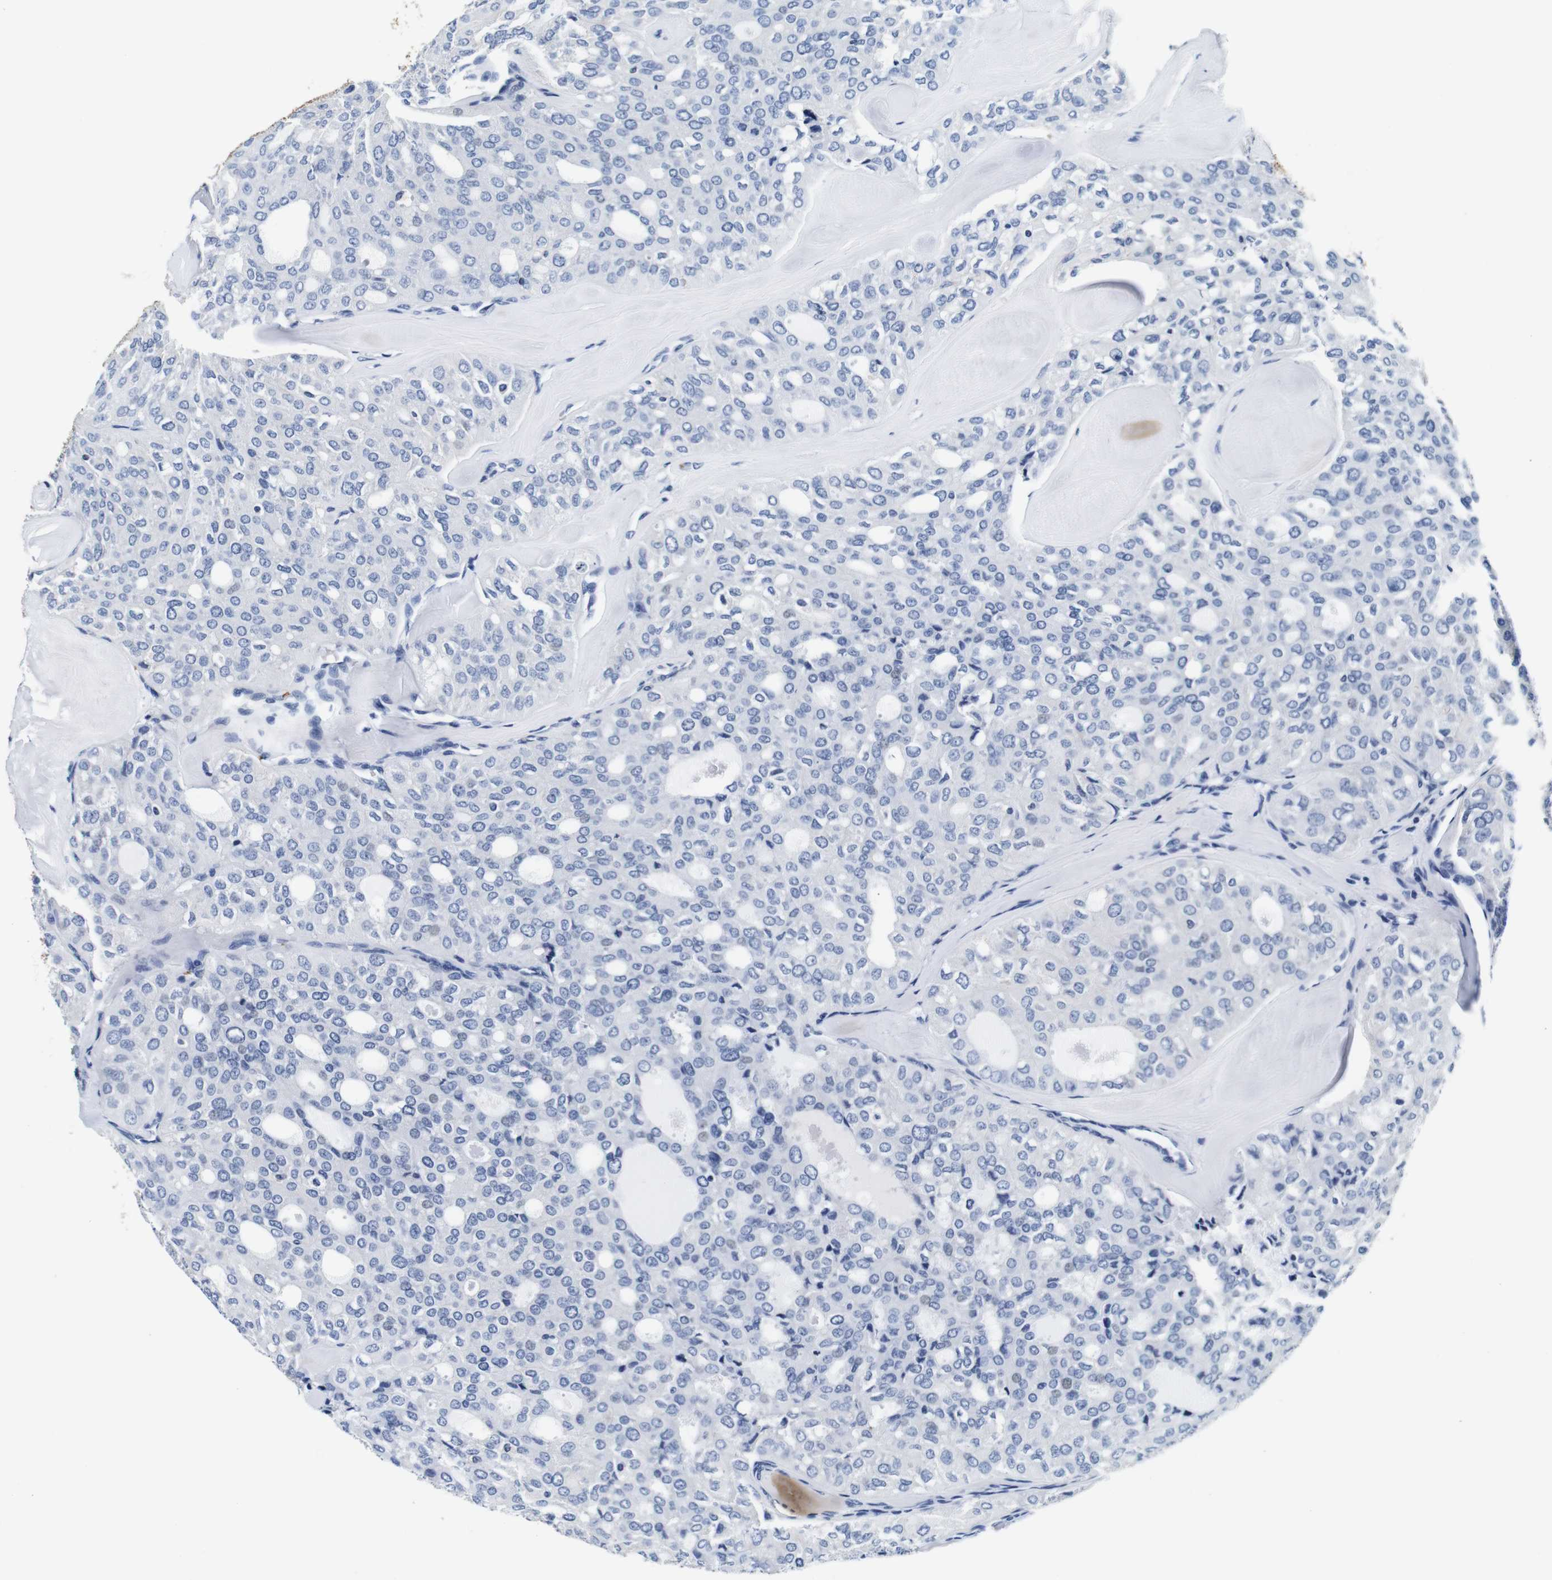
{"staining": {"intensity": "negative", "quantity": "none", "location": "none"}, "tissue": "thyroid cancer", "cell_type": "Tumor cells", "image_type": "cancer", "snomed": [{"axis": "morphology", "description": "Follicular adenoma carcinoma, NOS"}, {"axis": "topography", "description": "Thyroid gland"}], "caption": "The photomicrograph reveals no staining of tumor cells in follicular adenoma carcinoma (thyroid).", "gene": "GP1BA", "patient": {"sex": "male", "age": 75}}